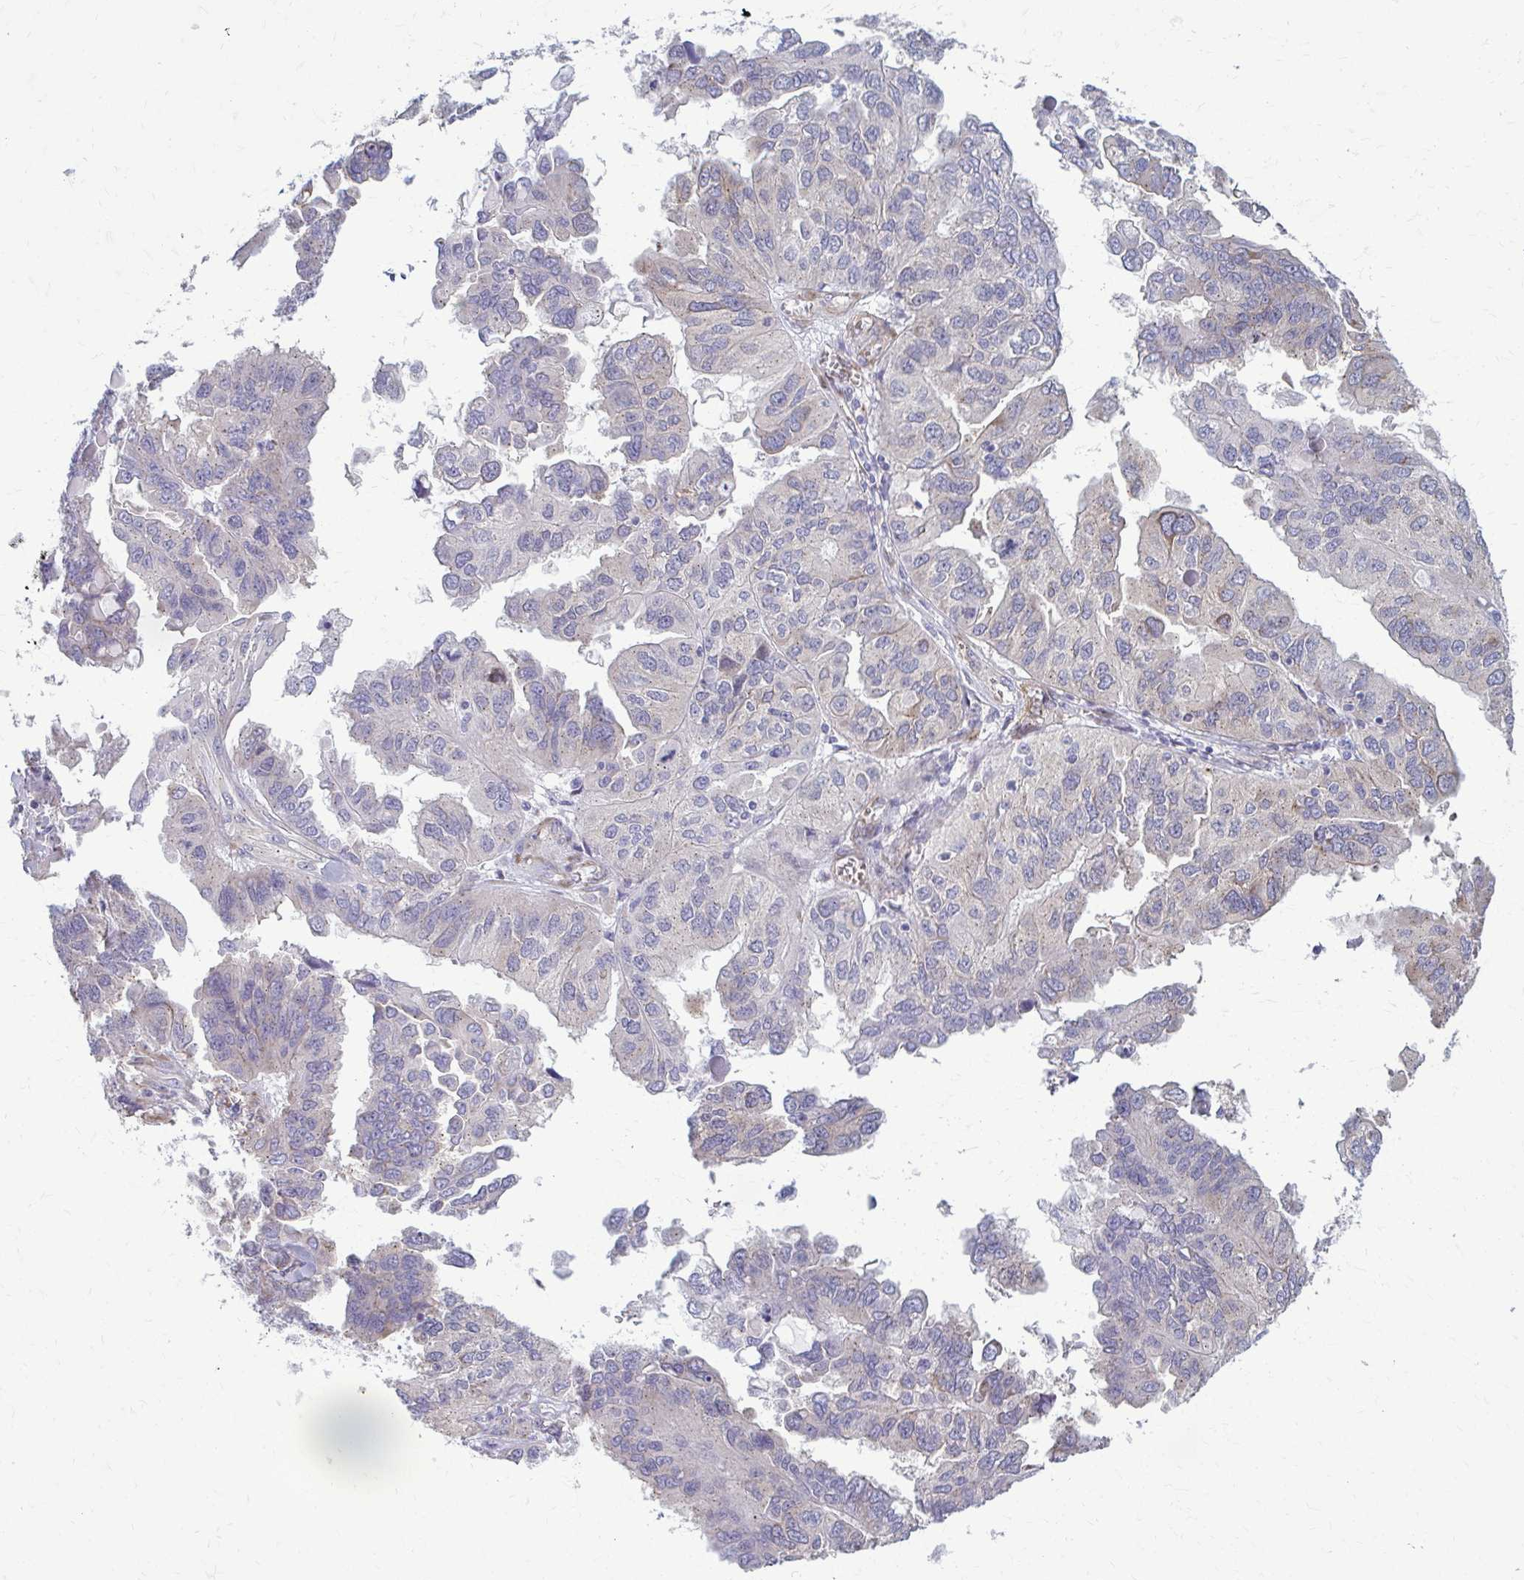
{"staining": {"intensity": "negative", "quantity": "none", "location": "none"}, "tissue": "ovarian cancer", "cell_type": "Tumor cells", "image_type": "cancer", "snomed": [{"axis": "morphology", "description": "Cystadenocarcinoma, serous, NOS"}, {"axis": "topography", "description": "Ovary"}], "caption": "This is an immunohistochemistry image of human ovarian serous cystadenocarcinoma. There is no expression in tumor cells.", "gene": "DEPP1", "patient": {"sex": "female", "age": 79}}